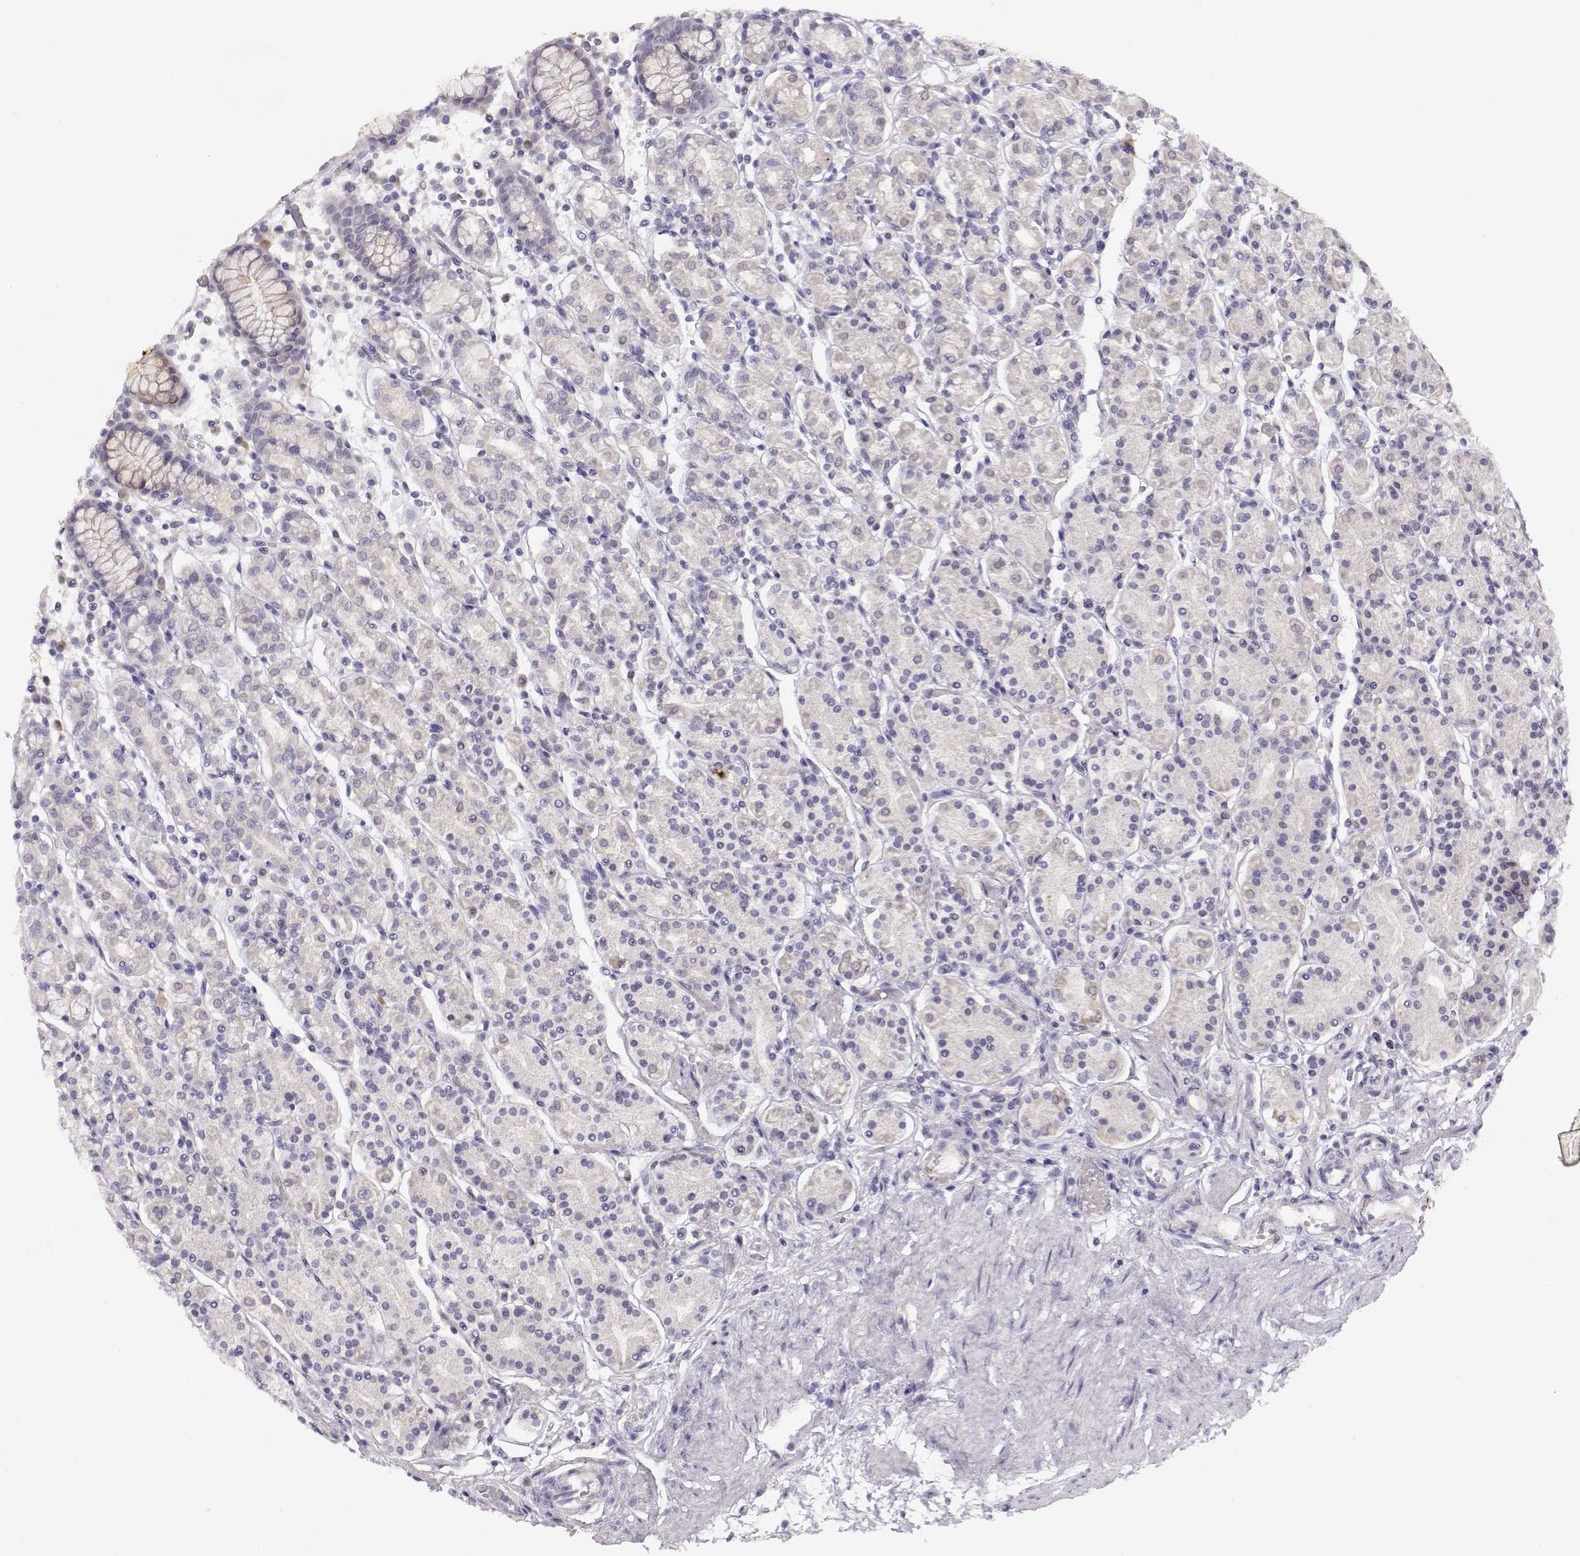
{"staining": {"intensity": "negative", "quantity": "none", "location": "none"}, "tissue": "stomach", "cell_type": "Glandular cells", "image_type": "normal", "snomed": [{"axis": "morphology", "description": "Normal tissue, NOS"}, {"axis": "topography", "description": "Stomach, upper"}, {"axis": "topography", "description": "Stomach"}], "caption": "This is a image of IHC staining of normal stomach, which shows no expression in glandular cells.", "gene": "TTC26", "patient": {"sex": "male", "age": 62}}